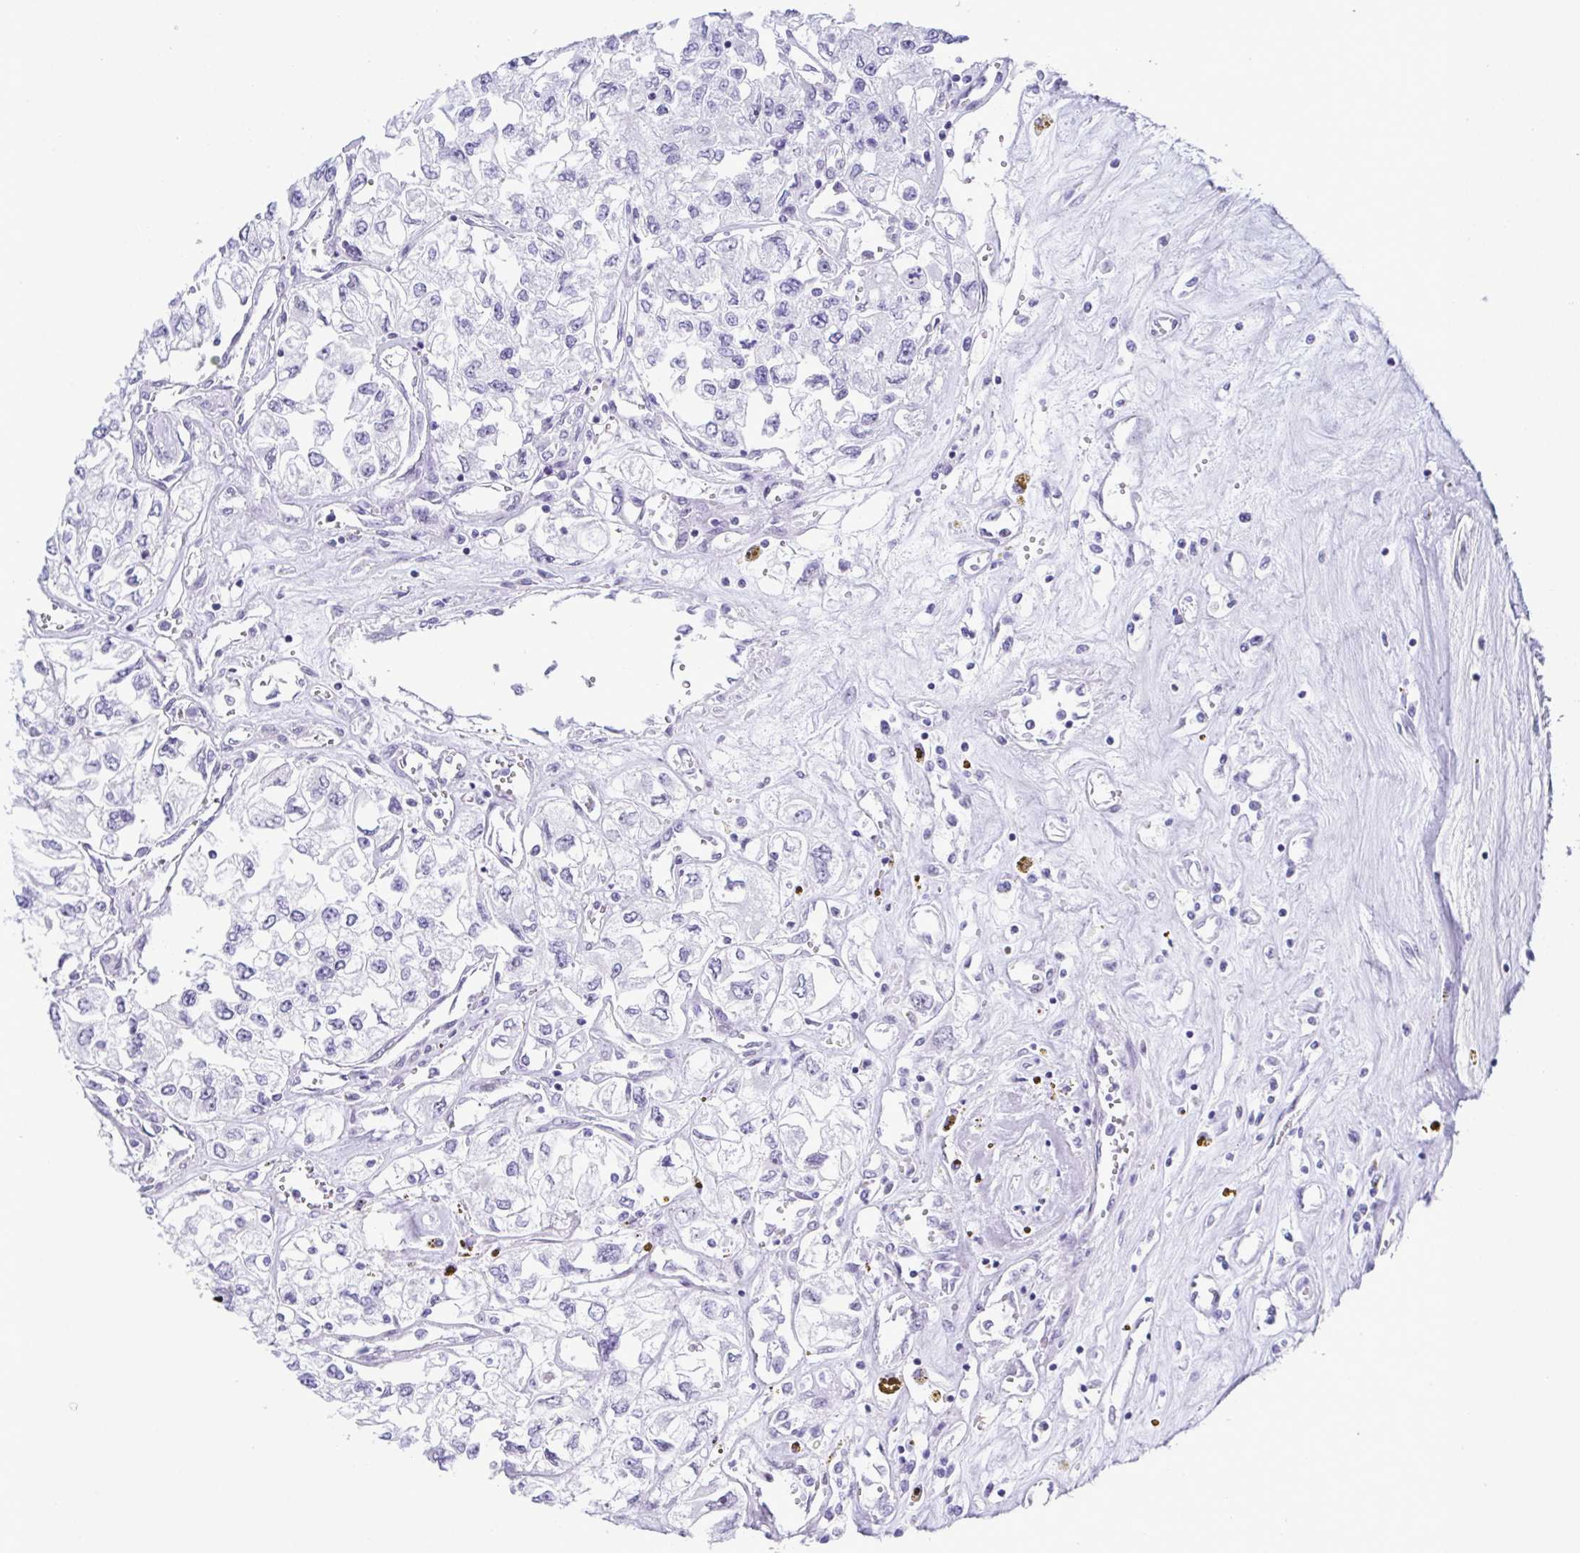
{"staining": {"intensity": "negative", "quantity": "none", "location": "none"}, "tissue": "renal cancer", "cell_type": "Tumor cells", "image_type": "cancer", "snomed": [{"axis": "morphology", "description": "Adenocarcinoma, NOS"}, {"axis": "topography", "description": "Kidney"}], "caption": "IHC photomicrograph of neoplastic tissue: human adenocarcinoma (renal) stained with DAB exhibits no significant protein expression in tumor cells.", "gene": "SUGP2", "patient": {"sex": "female", "age": 59}}